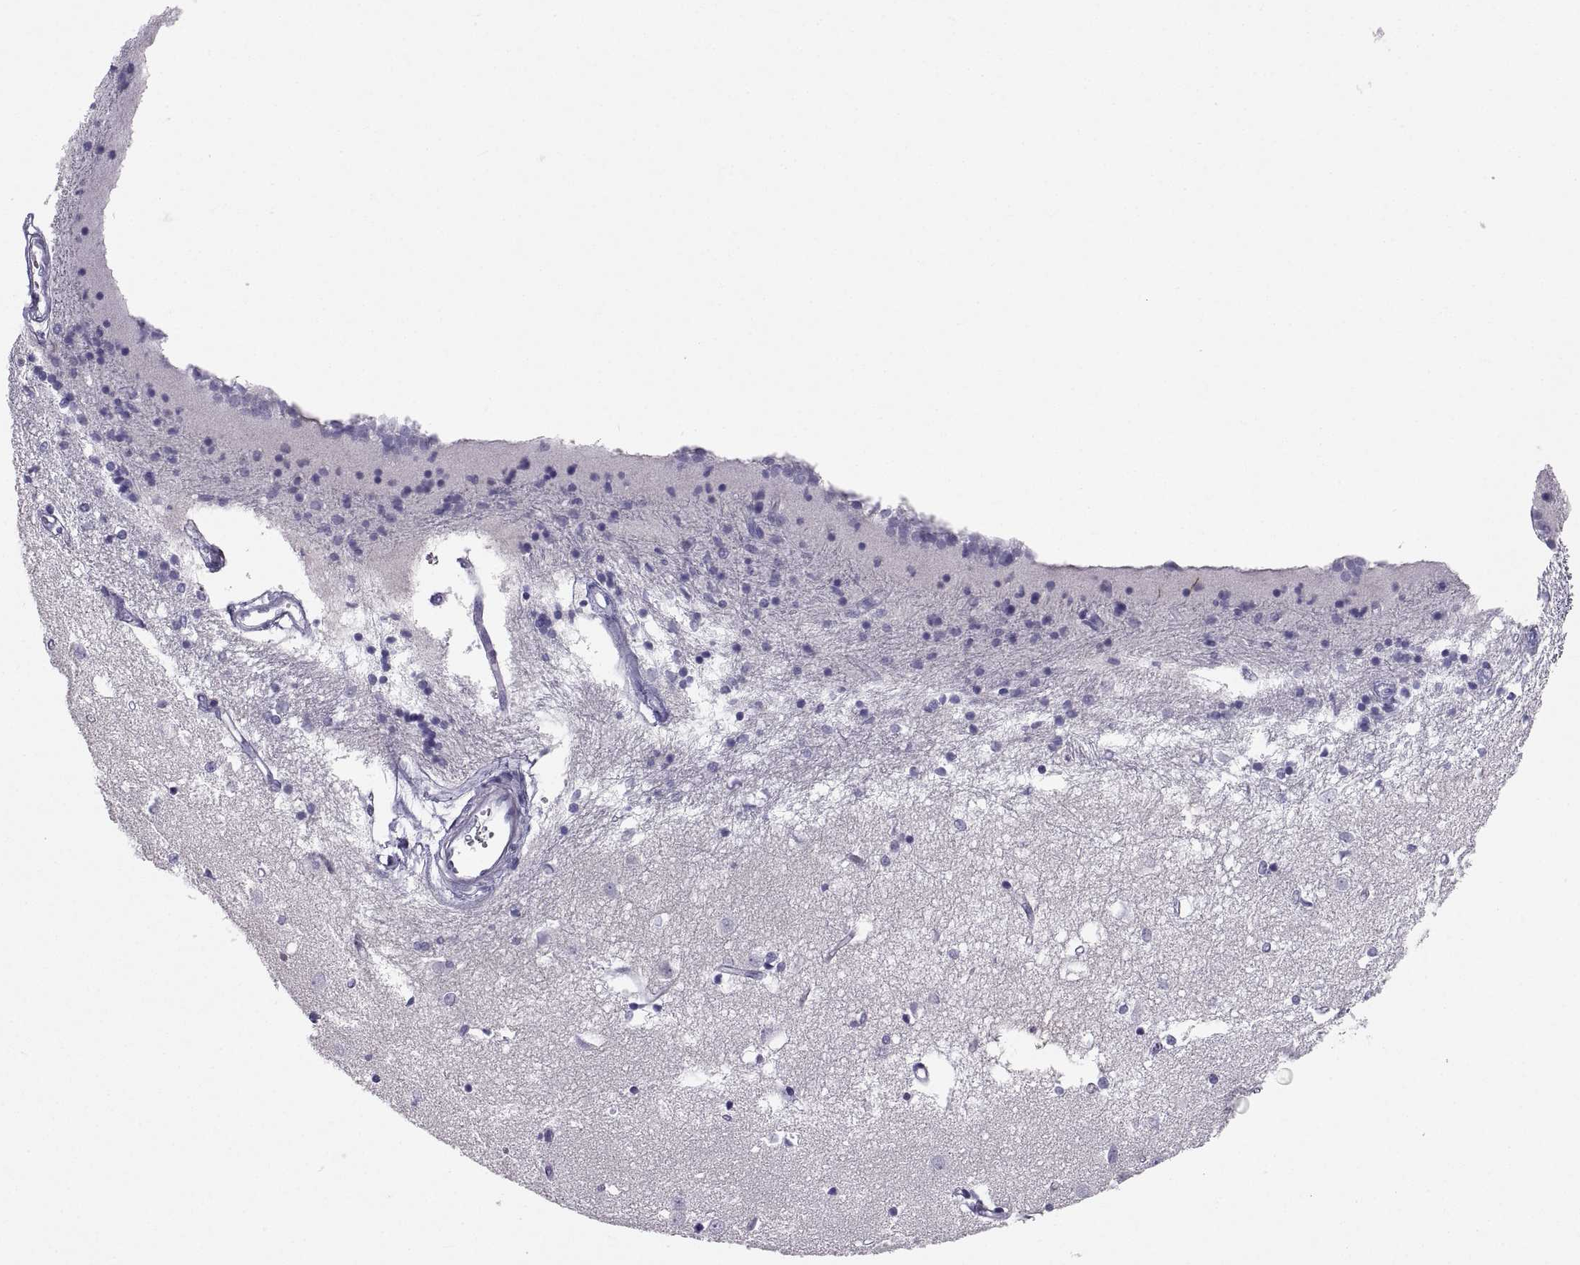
{"staining": {"intensity": "negative", "quantity": "none", "location": "none"}, "tissue": "caudate", "cell_type": "Glial cells", "image_type": "normal", "snomed": [{"axis": "morphology", "description": "Normal tissue, NOS"}, {"axis": "topography", "description": "Lateral ventricle wall"}], "caption": "This is an immunohistochemistry (IHC) histopathology image of normal caudate. There is no positivity in glial cells.", "gene": "PCSK1N", "patient": {"sex": "male", "age": 54}}